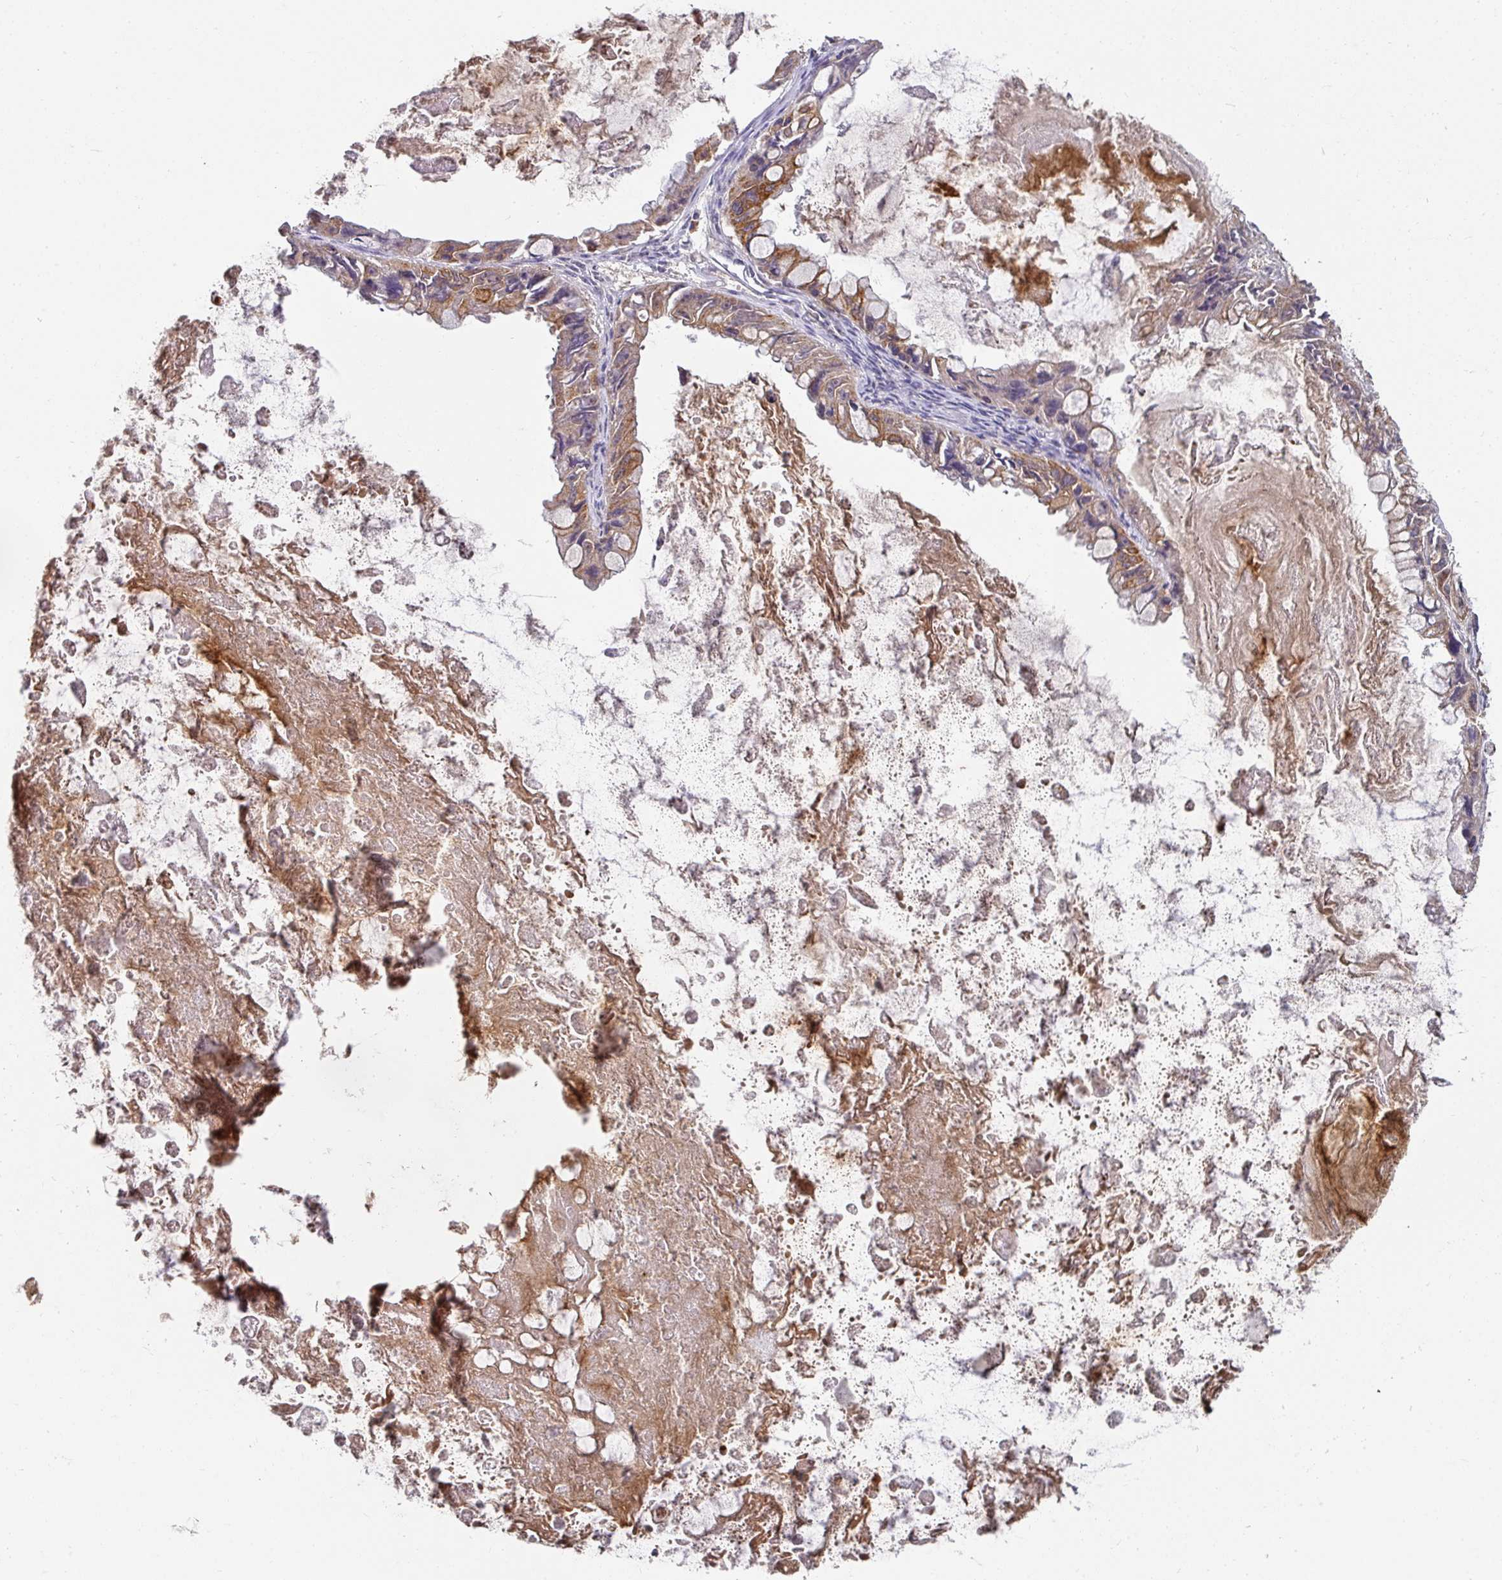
{"staining": {"intensity": "moderate", "quantity": "<25%", "location": "cytoplasmic/membranous"}, "tissue": "ovarian cancer", "cell_type": "Tumor cells", "image_type": "cancer", "snomed": [{"axis": "morphology", "description": "Cystadenocarcinoma, mucinous, NOS"}, {"axis": "topography", "description": "Ovary"}], "caption": "Brown immunohistochemical staining in human mucinous cystadenocarcinoma (ovarian) displays moderate cytoplasmic/membranous positivity in about <25% of tumor cells.", "gene": "EXTL3", "patient": {"sex": "female", "age": 61}}